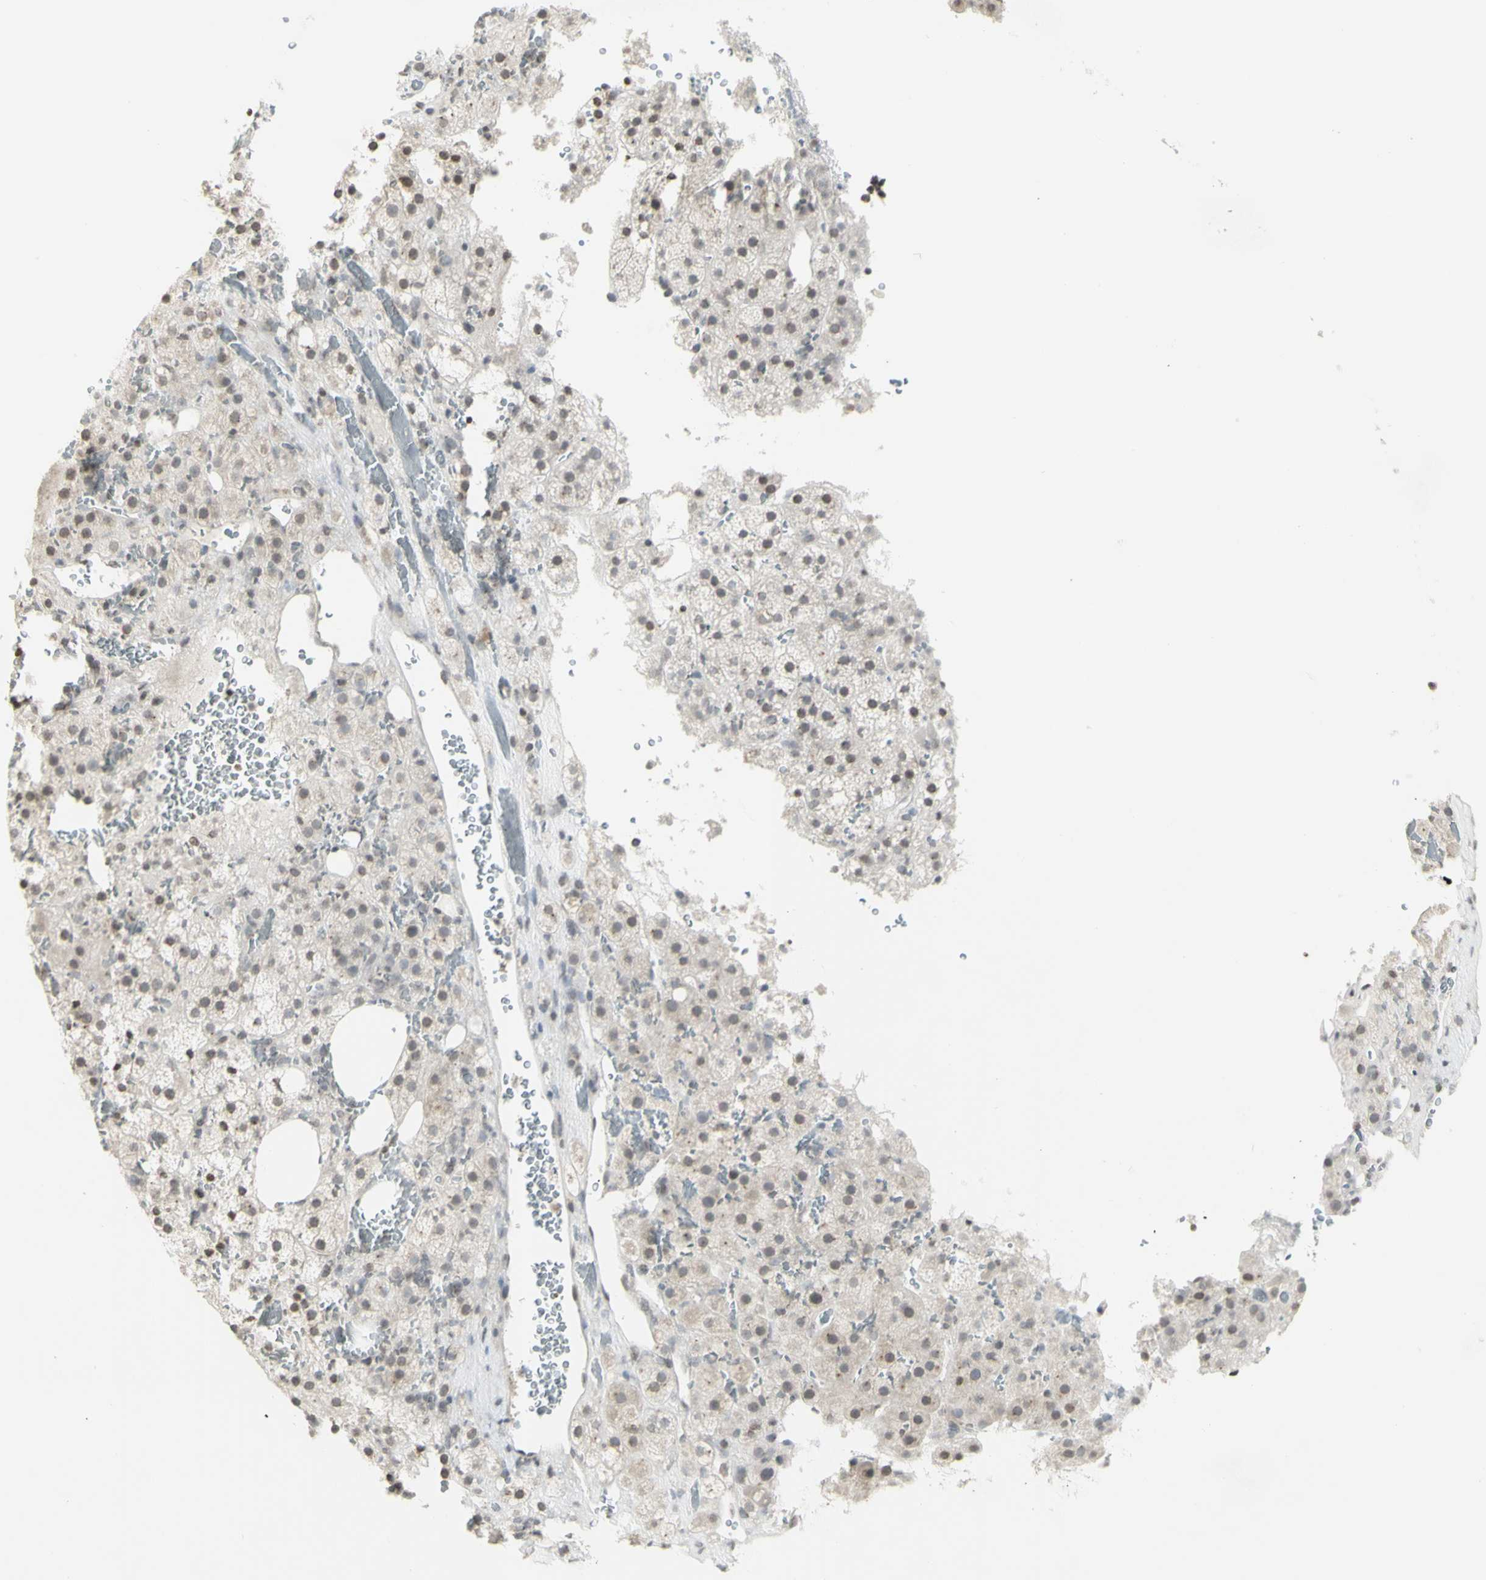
{"staining": {"intensity": "weak", "quantity": "<25%", "location": "nuclear"}, "tissue": "adrenal gland", "cell_type": "Glandular cells", "image_type": "normal", "snomed": [{"axis": "morphology", "description": "Normal tissue, NOS"}, {"axis": "topography", "description": "Adrenal gland"}], "caption": "Protein analysis of normal adrenal gland shows no significant positivity in glandular cells.", "gene": "MUC5AC", "patient": {"sex": "female", "age": 59}}